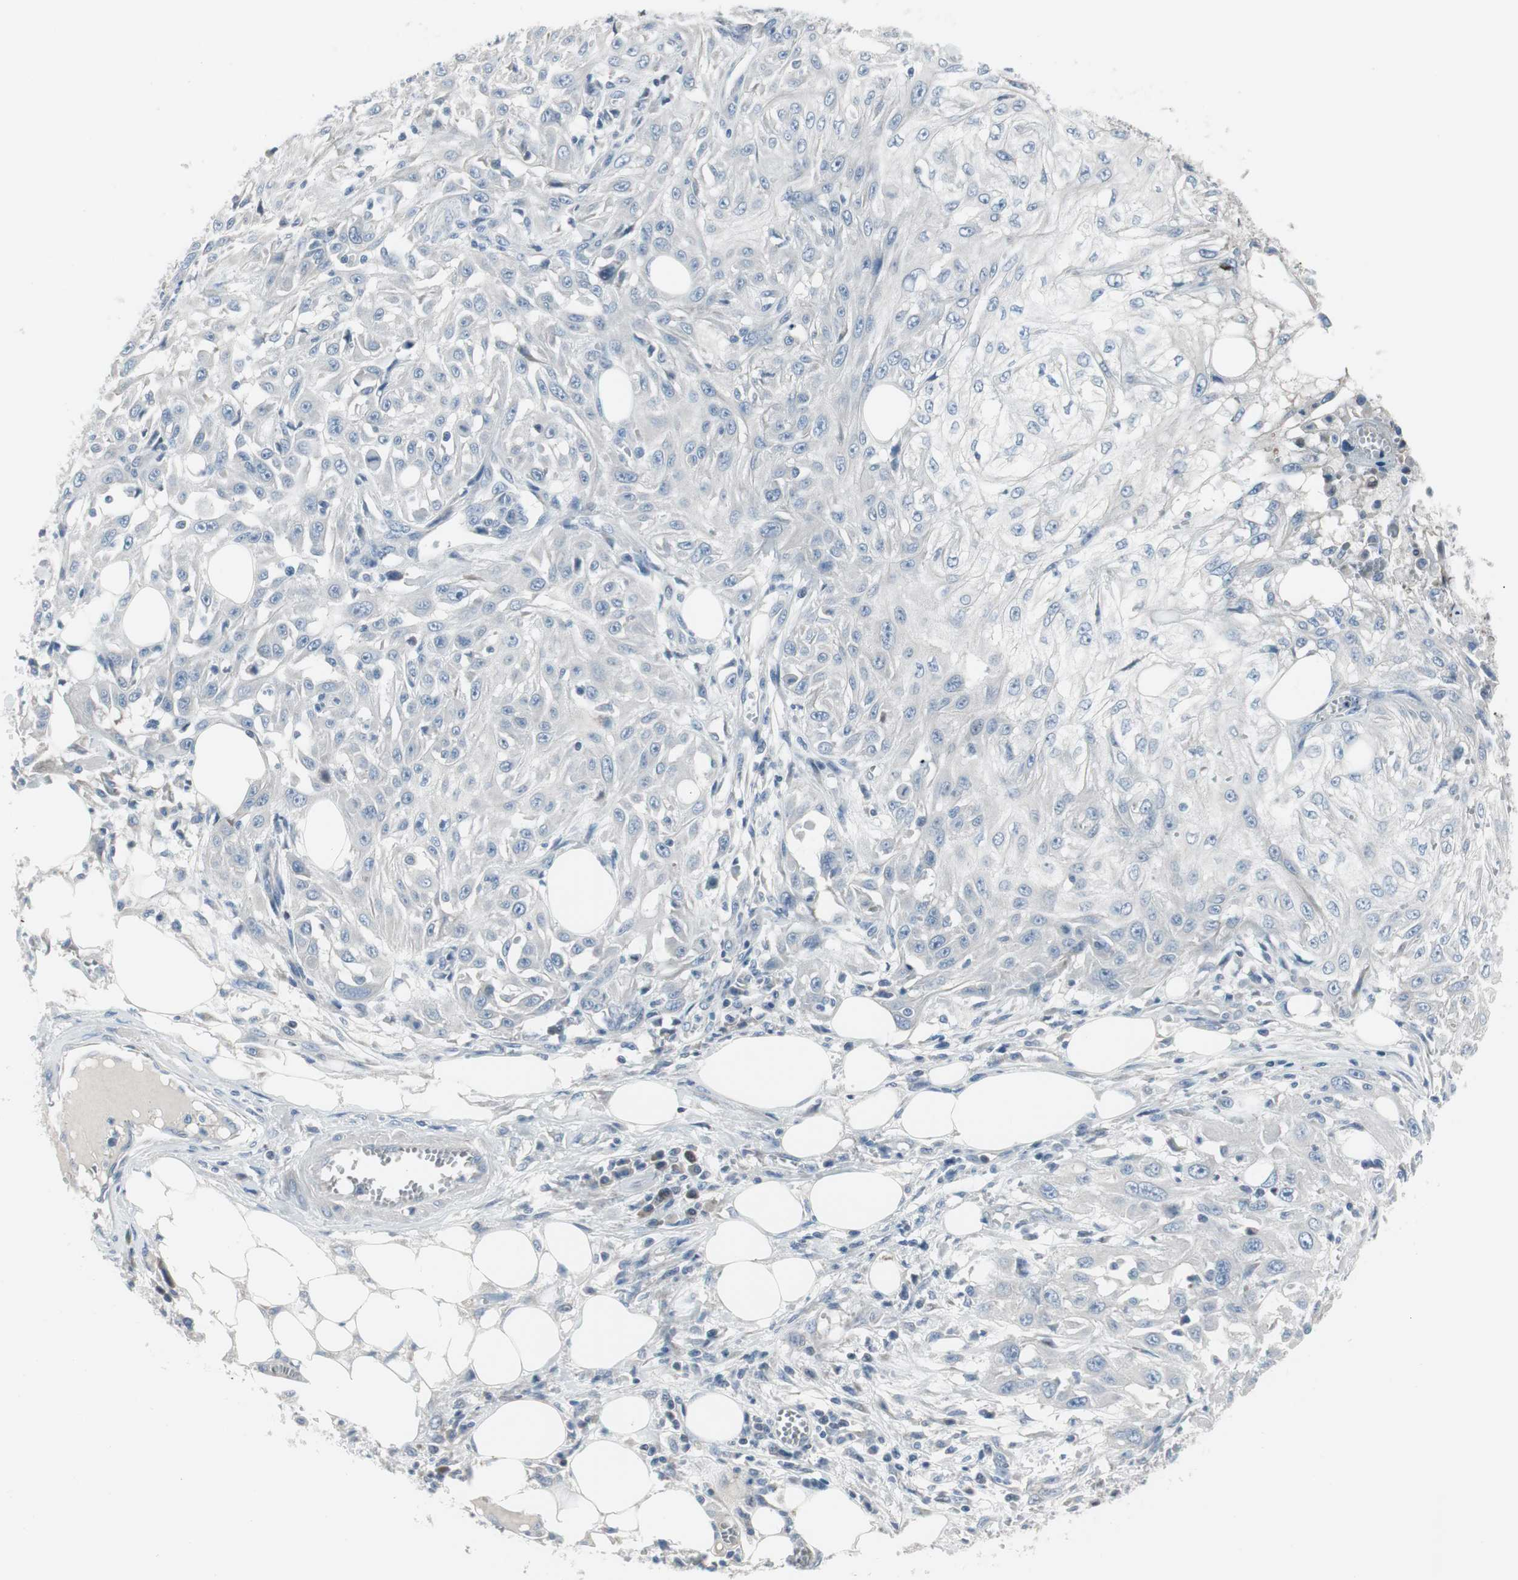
{"staining": {"intensity": "negative", "quantity": "none", "location": "none"}, "tissue": "skin cancer", "cell_type": "Tumor cells", "image_type": "cancer", "snomed": [{"axis": "morphology", "description": "Squamous cell carcinoma, NOS"}, {"axis": "topography", "description": "Skin"}], "caption": "IHC of human skin squamous cell carcinoma reveals no staining in tumor cells. Brightfield microscopy of immunohistochemistry (IHC) stained with DAB (brown) and hematoxylin (blue), captured at high magnification.", "gene": "PIGR", "patient": {"sex": "male", "age": 75}}